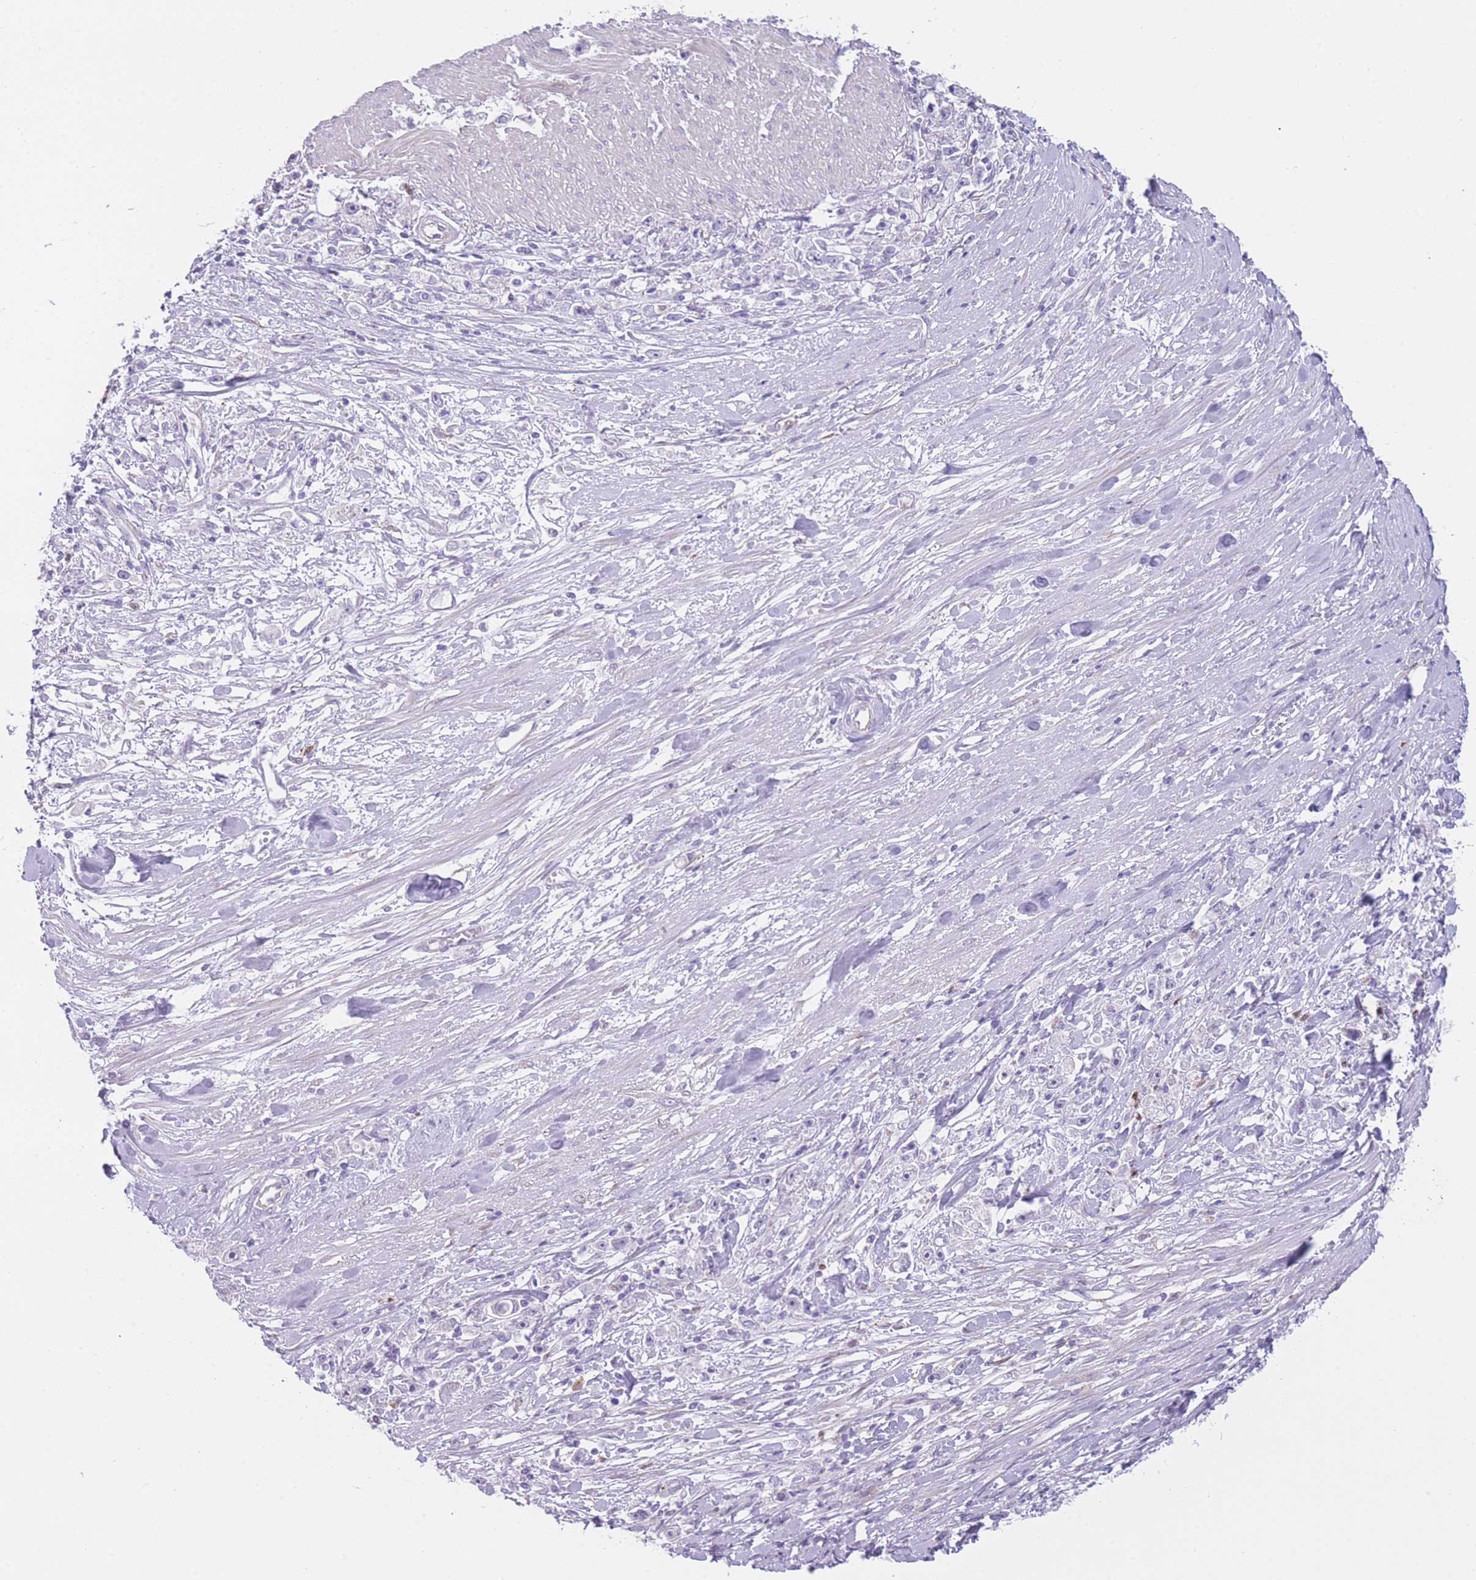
{"staining": {"intensity": "negative", "quantity": "none", "location": "none"}, "tissue": "stomach cancer", "cell_type": "Tumor cells", "image_type": "cancer", "snomed": [{"axis": "morphology", "description": "Adenocarcinoma, NOS"}, {"axis": "topography", "description": "Stomach"}], "caption": "This is a micrograph of immunohistochemistry (IHC) staining of adenocarcinoma (stomach), which shows no staining in tumor cells.", "gene": "IMPG1", "patient": {"sex": "female", "age": 59}}